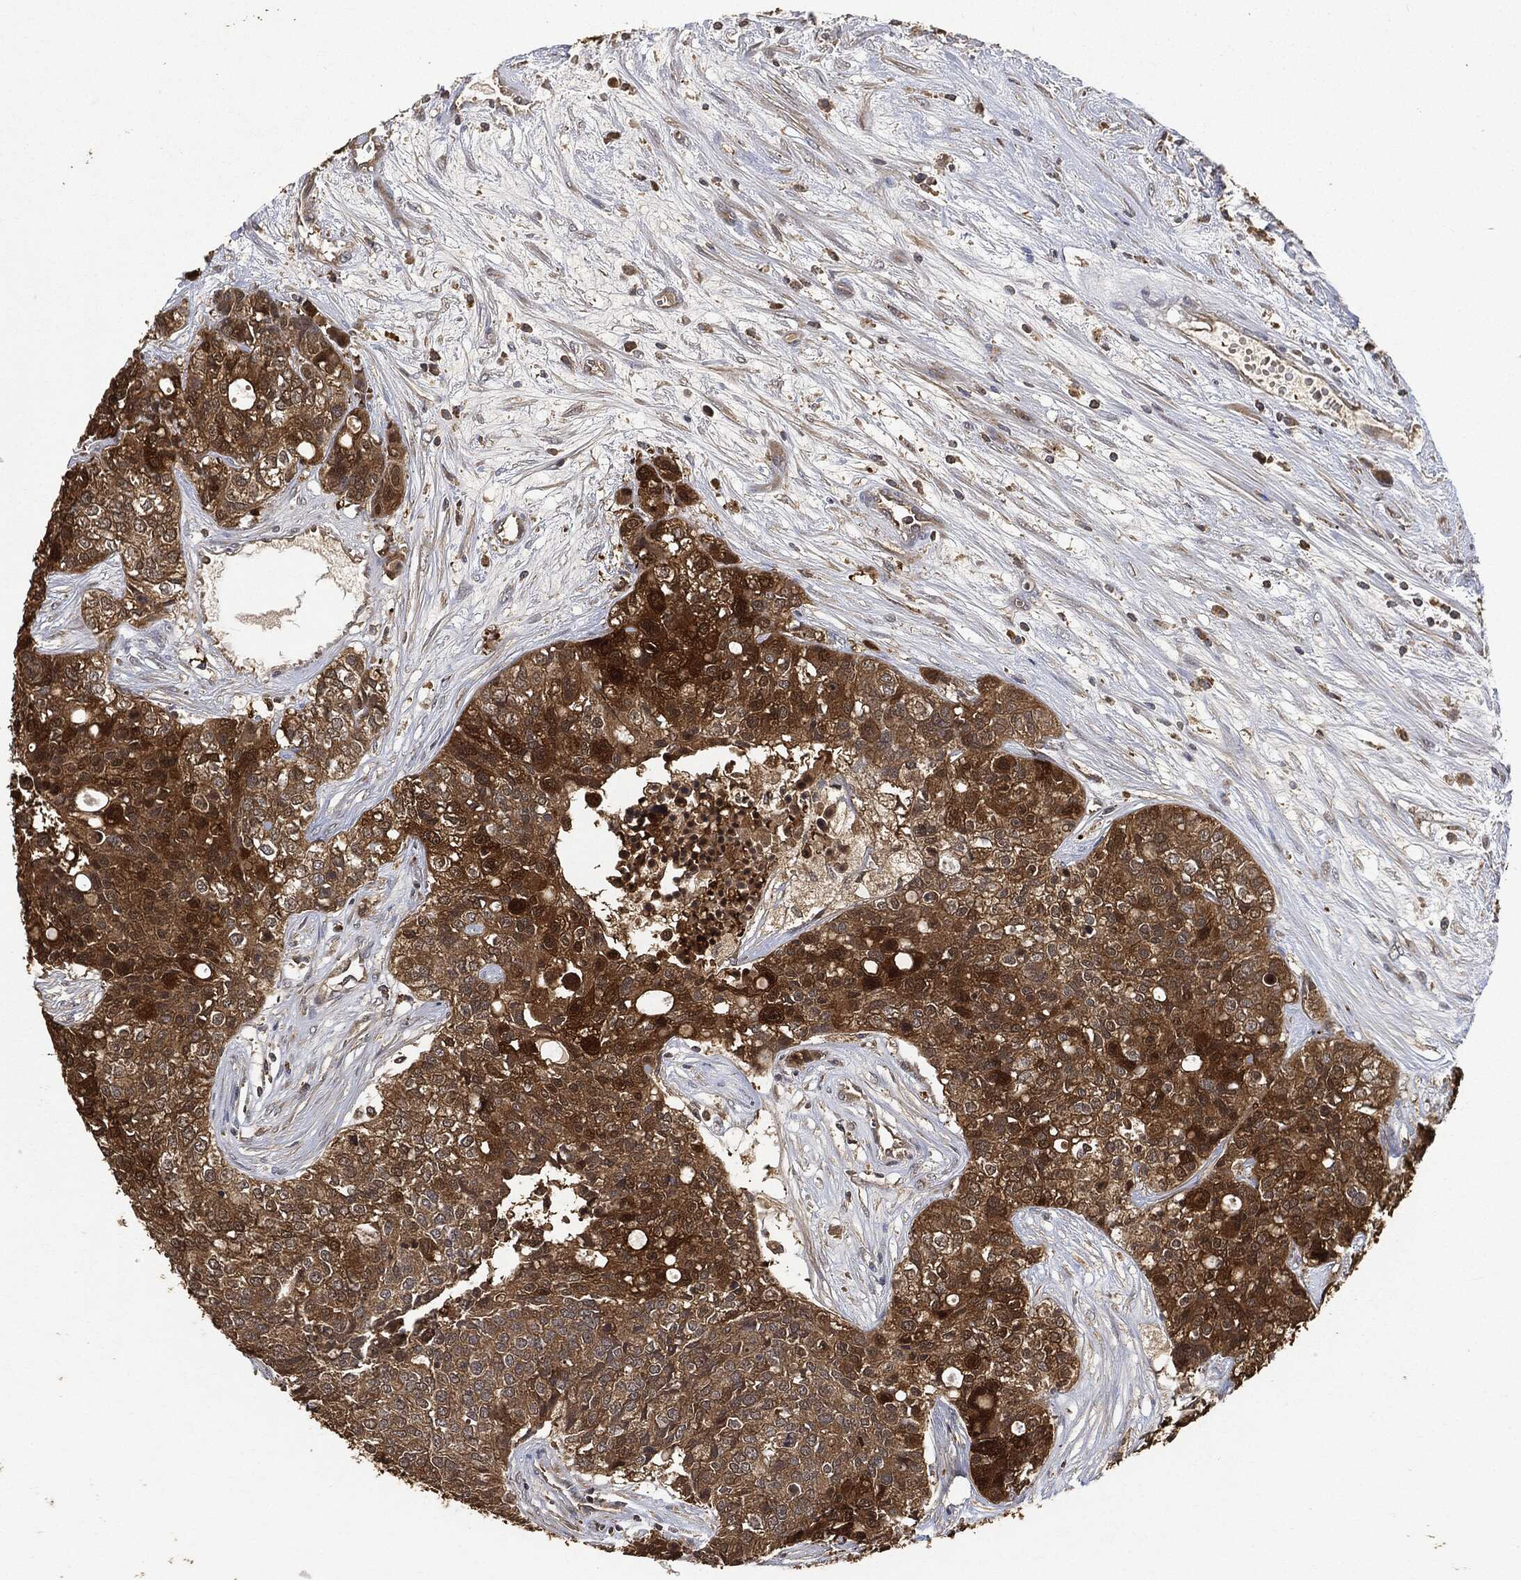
{"staining": {"intensity": "strong", "quantity": ">75%", "location": "cytoplasmic/membranous"}, "tissue": "carcinoid", "cell_type": "Tumor cells", "image_type": "cancer", "snomed": [{"axis": "morphology", "description": "Carcinoid, malignant, NOS"}, {"axis": "topography", "description": "Colon"}], "caption": "This micrograph exhibits immunohistochemistry staining of human carcinoid, with high strong cytoplasmic/membranous staining in about >75% of tumor cells.", "gene": "BRAF", "patient": {"sex": "male", "age": 81}}